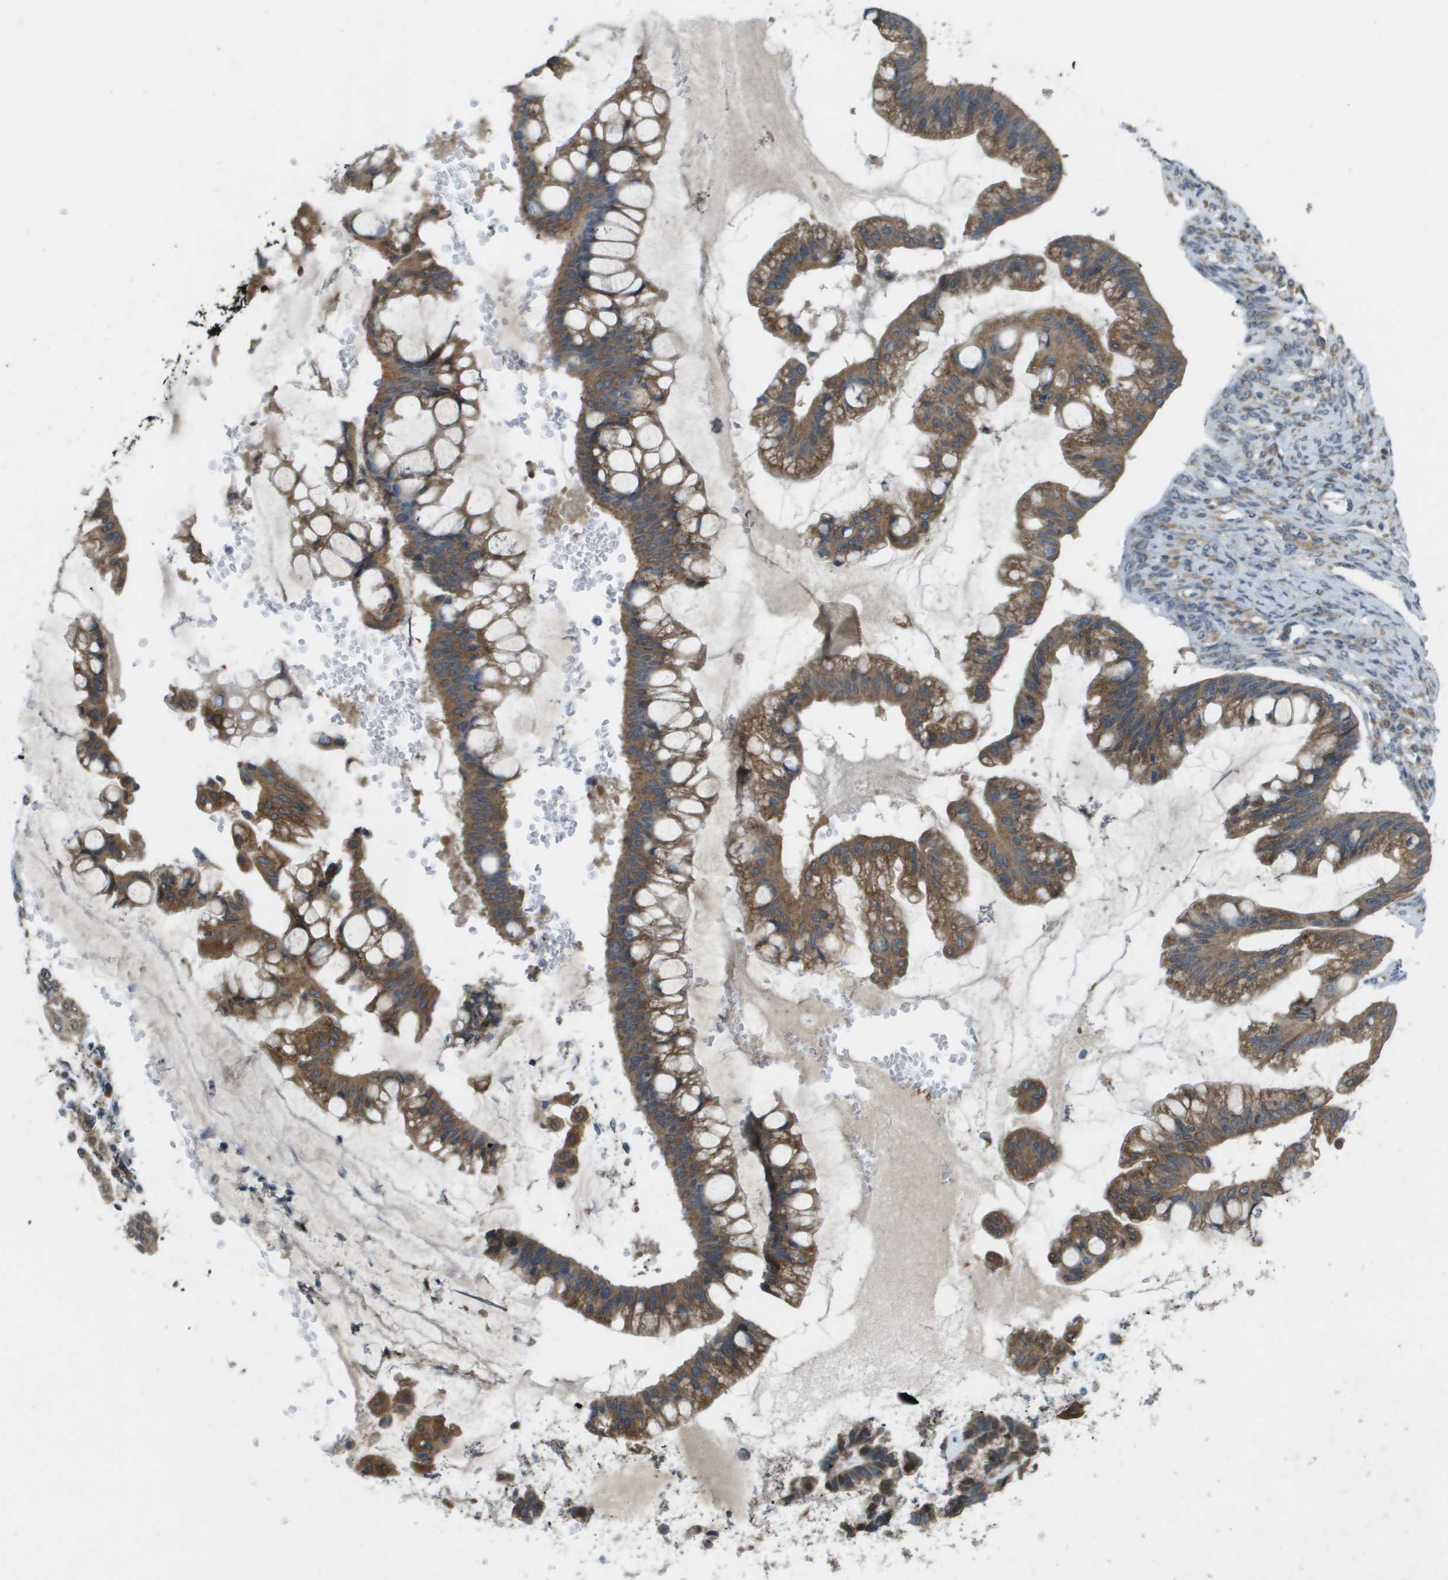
{"staining": {"intensity": "moderate", "quantity": ">75%", "location": "cytoplasmic/membranous"}, "tissue": "ovarian cancer", "cell_type": "Tumor cells", "image_type": "cancer", "snomed": [{"axis": "morphology", "description": "Cystadenocarcinoma, mucinous, NOS"}, {"axis": "topography", "description": "Ovary"}], "caption": "Protein expression analysis of ovarian cancer (mucinous cystadenocarcinoma) exhibits moderate cytoplasmic/membranous staining in approximately >75% of tumor cells. (DAB (3,3'-diaminobenzidine) = brown stain, brightfield microscopy at high magnification).", "gene": "IFNLR1", "patient": {"sex": "female", "age": 73}}